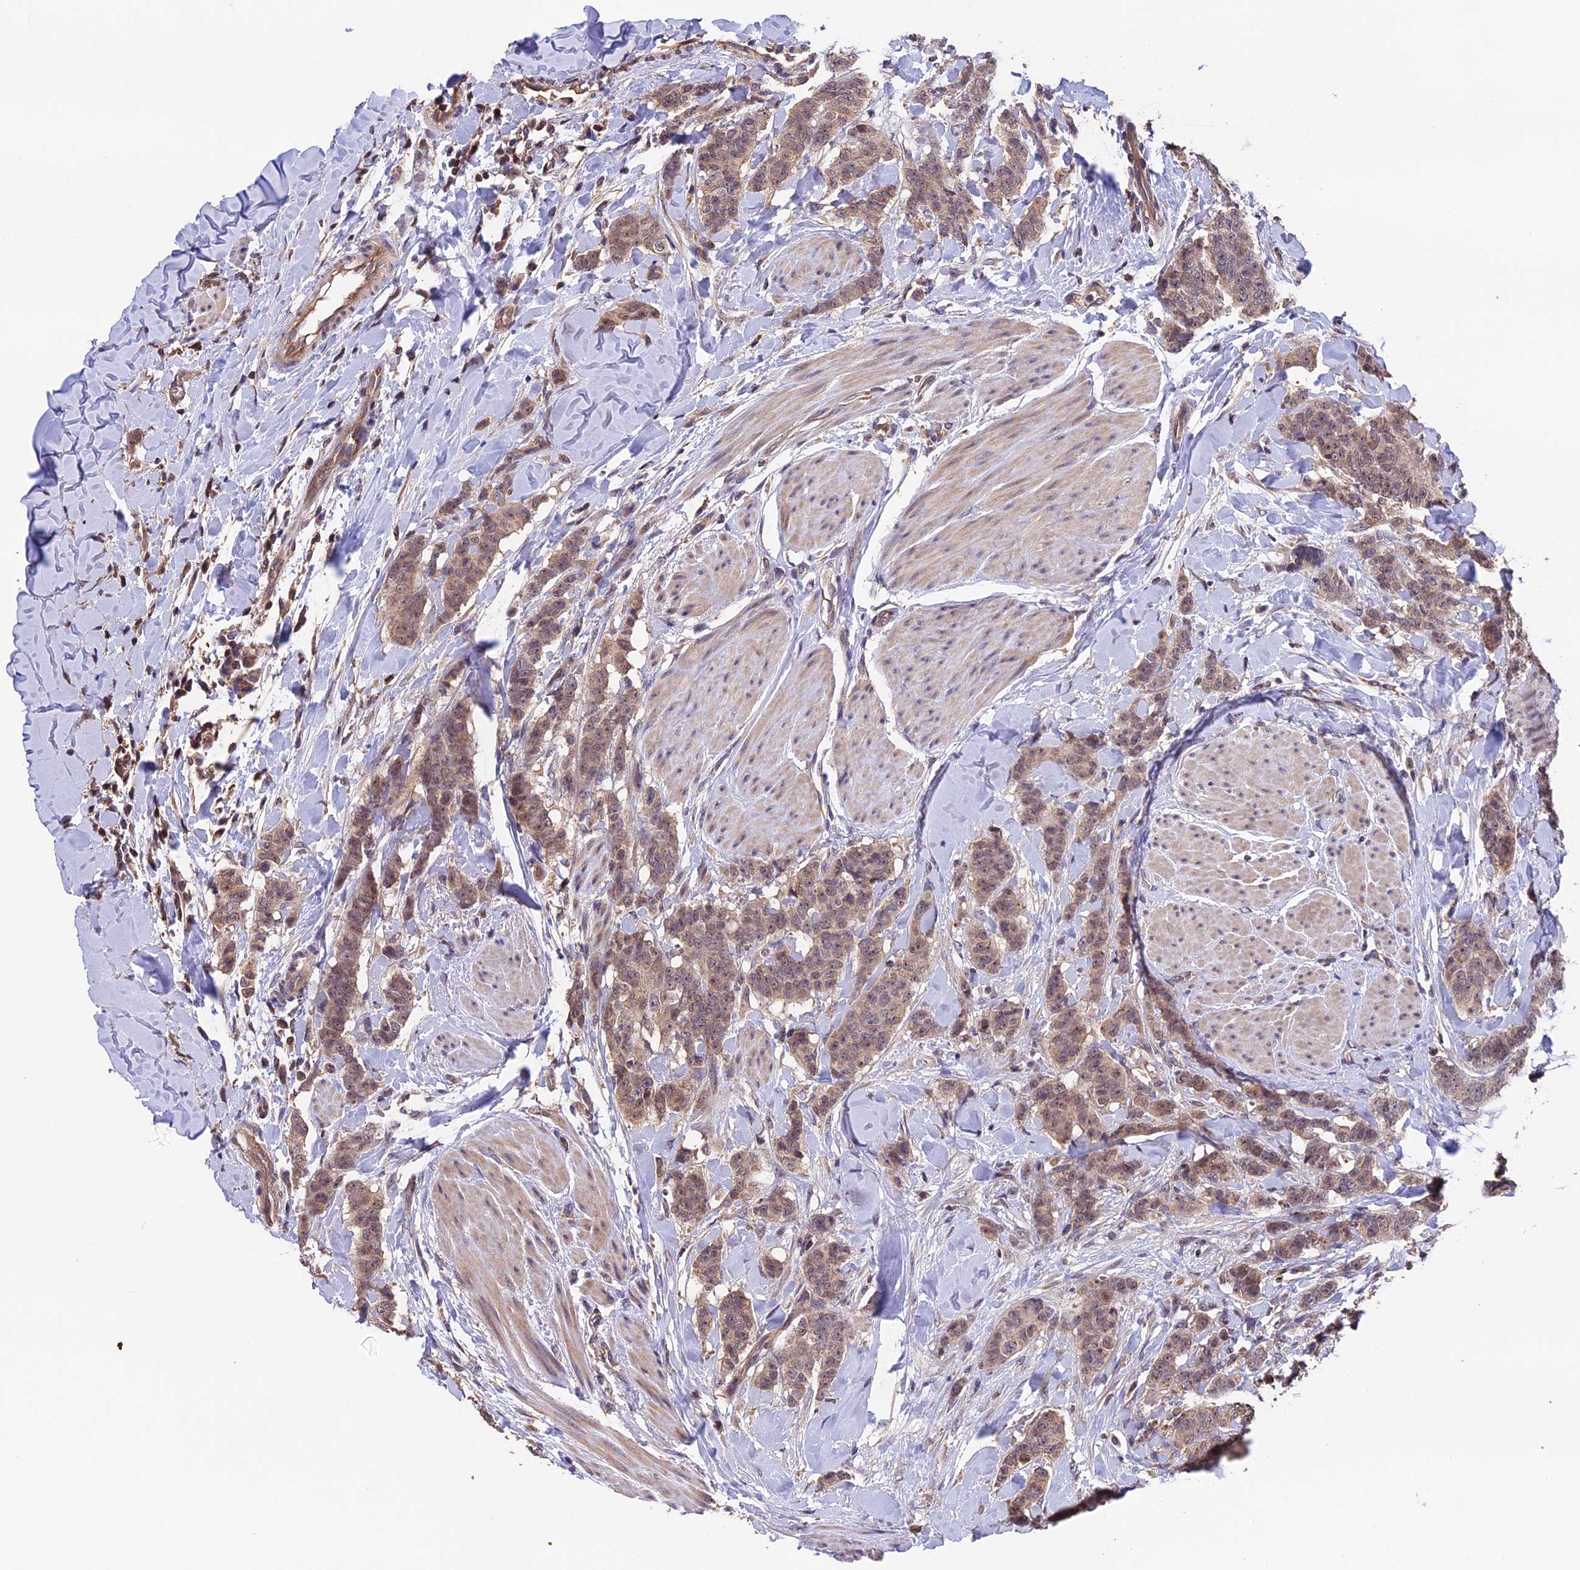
{"staining": {"intensity": "weak", "quantity": ">75%", "location": "cytoplasmic/membranous"}, "tissue": "breast cancer", "cell_type": "Tumor cells", "image_type": "cancer", "snomed": [{"axis": "morphology", "description": "Duct carcinoma"}, {"axis": "topography", "description": "Breast"}], "caption": "An immunohistochemistry (IHC) photomicrograph of tumor tissue is shown. Protein staining in brown highlights weak cytoplasmic/membranous positivity in breast intraductal carcinoma within tumor cells. (DAB (3,3'-diaminobenzidine) IHC, brown staining for protein, blue staining for nuclei).", "gene": "PKD2L2", "patient": {"sex": "female", "age": 40}}